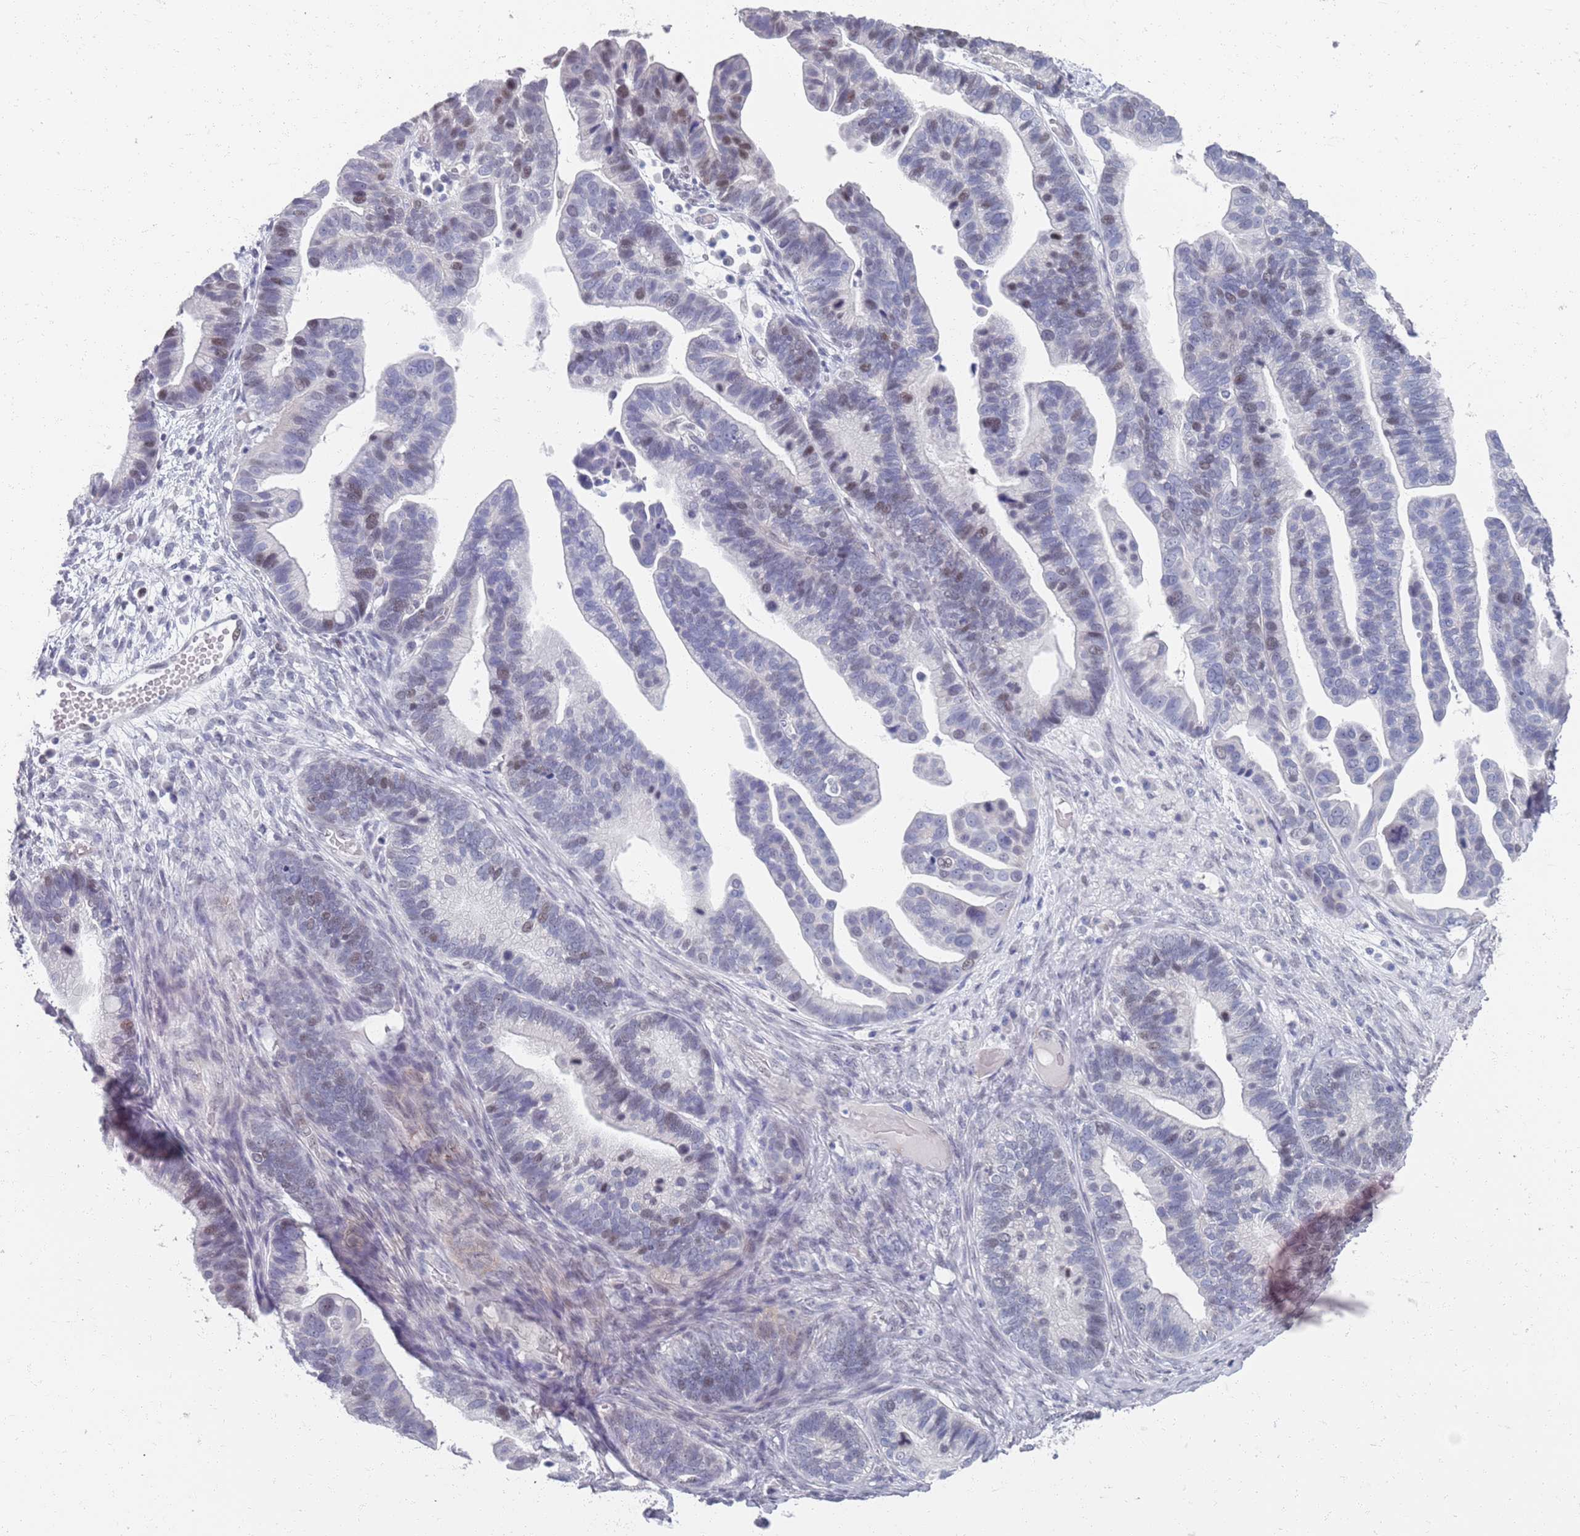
{"staining": {"intensity": "moderate", "quantity": "<25%", "location": "nuclear"}, "tissue": "ovarian cancer", "cell_type": "Tumor cells", "image_type": "cancer", "snomed": [{"axis": "morphology", "description": "Cystadenocarcinoma, serous, NOS"}, {"axis": "topography", "description": "Ovary"}], "caption": "Tumor cells demonstrate low levels of moderate nuclear staining in about <25% of cells in human serous cystadenocarcinoma (ovarian). The protein of interest is shown in brown color, while the nuclei are stained blue.", "gene": "SAMD1", "patient": {"sex": "female", "age": 56}}